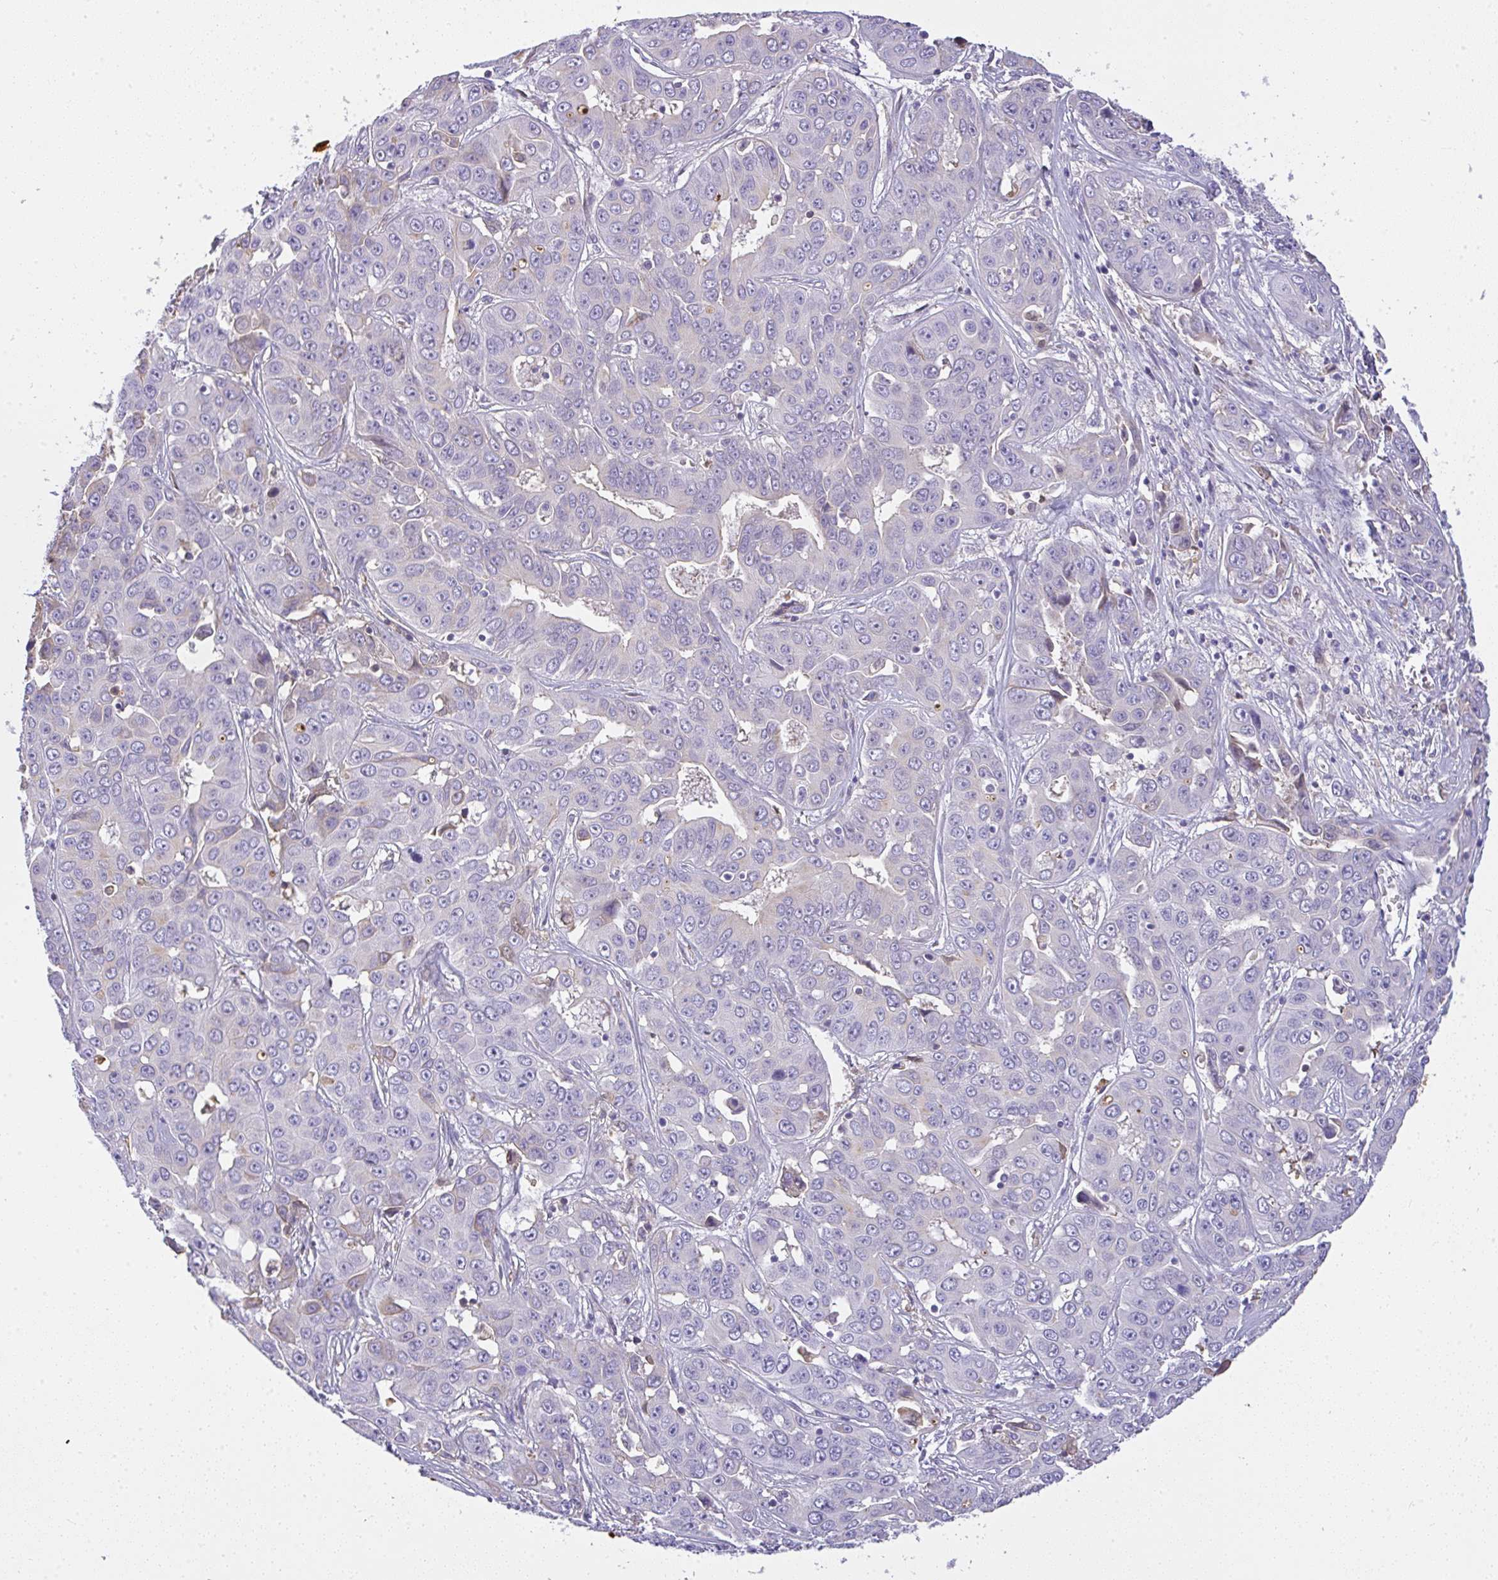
{"staining": {"intensity": "negative", "quantity": "none", "location": "none"}, "tissue": "liver cancer", "cell_type": "Tumor cells", "image_type": "cancer", "snomed": [{"axis": "morphology", "description": "Cholangiocarcinoma"}, {"axis": "topography", "description": "Liver"}], "caption": "Immunohistochemistry (IHC) photomicrograph of neoplastic tissue: liver cancer stained with DAB (3,3'-diaminobenzidine) shows no significant protein staining in tumor cells.", "gene": "SMYD5", "patient": {"sex": "female", "age": 52}}